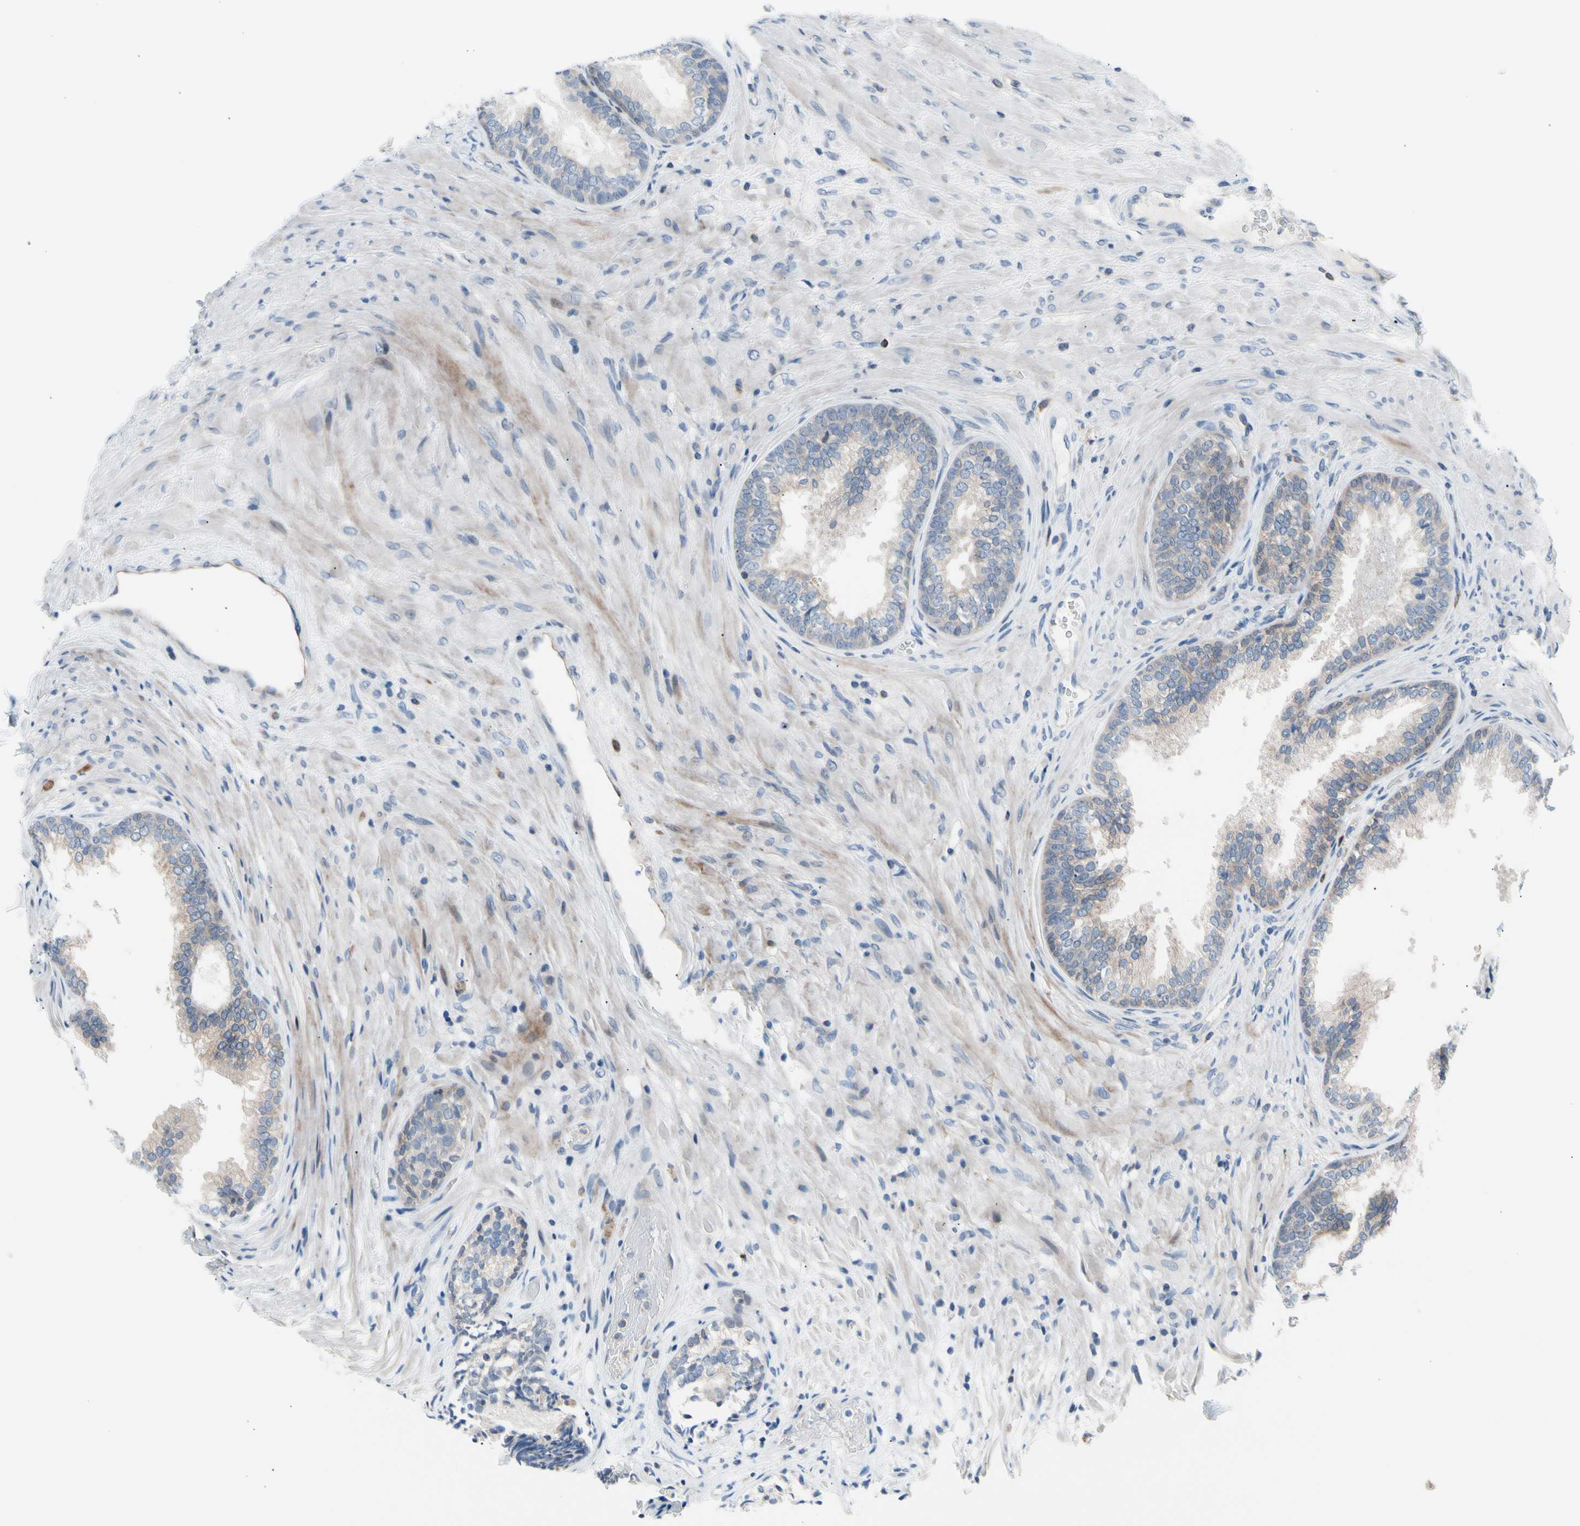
{"staining": {"intensity": "weak", "quantity": "<25%", "location": "cytoplasmic/membranous"}, "tissue": "prostate", "cell_type": "Glandular cells", "image_type": "normal", "snomed": [{"axis": "morphology", "description": "Normal tissue, NOS"}, {"axis": "topography", "description": "Prostate"}], "caption": "Immunohistochemistry of benign human prostate displays no positivity in glandular cells.", "gene": "MAP3K3", "patient": {"sex": "male", "age": 76}}